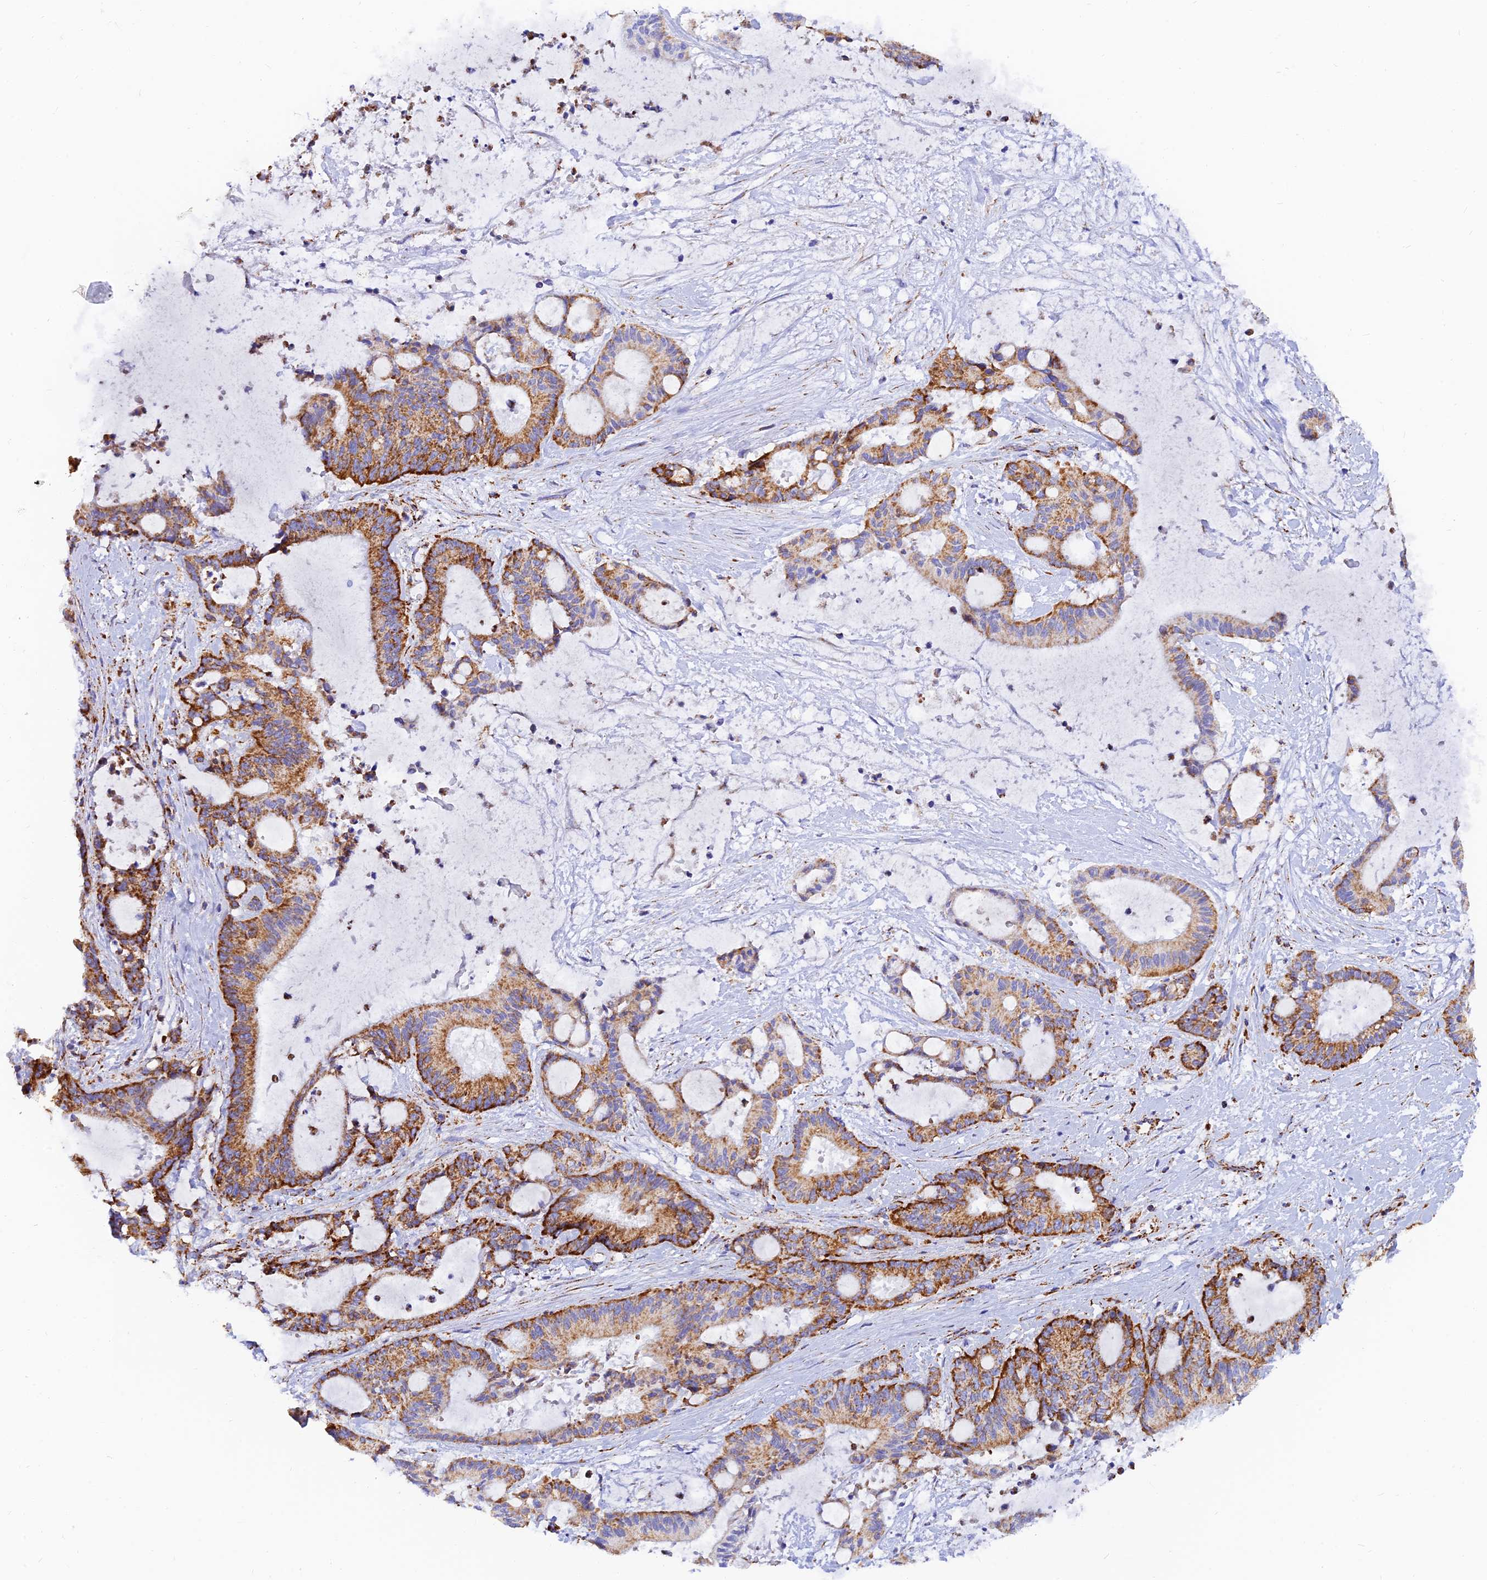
{"staining": {"intensity": "moderate", "quantity": ">75%", "location": "cytoplasmic/membranous"}, "tissue": "liver cancer", "cell_type": "Tumor cells", "image_type": "cancer", "snomed": [{"axis": "morphology", "description": "Normal tissue, NOS"}, {"axis": "morphology", "description": "Cholangiocarcinoma"}, {"axis": "topography", "description": "Liver"}, {"axis": "topography", "description": "Peripheral nerve tissue"}], "caption": "Cholangiocarcinoma (liver) stained for a protein (brown) demonstrates moderate cytoplasmic/membranous positive expression in about >75% of tumor cells.", "gene": "NDUFB6", "patient": {"sex": "female", "age": 73}}